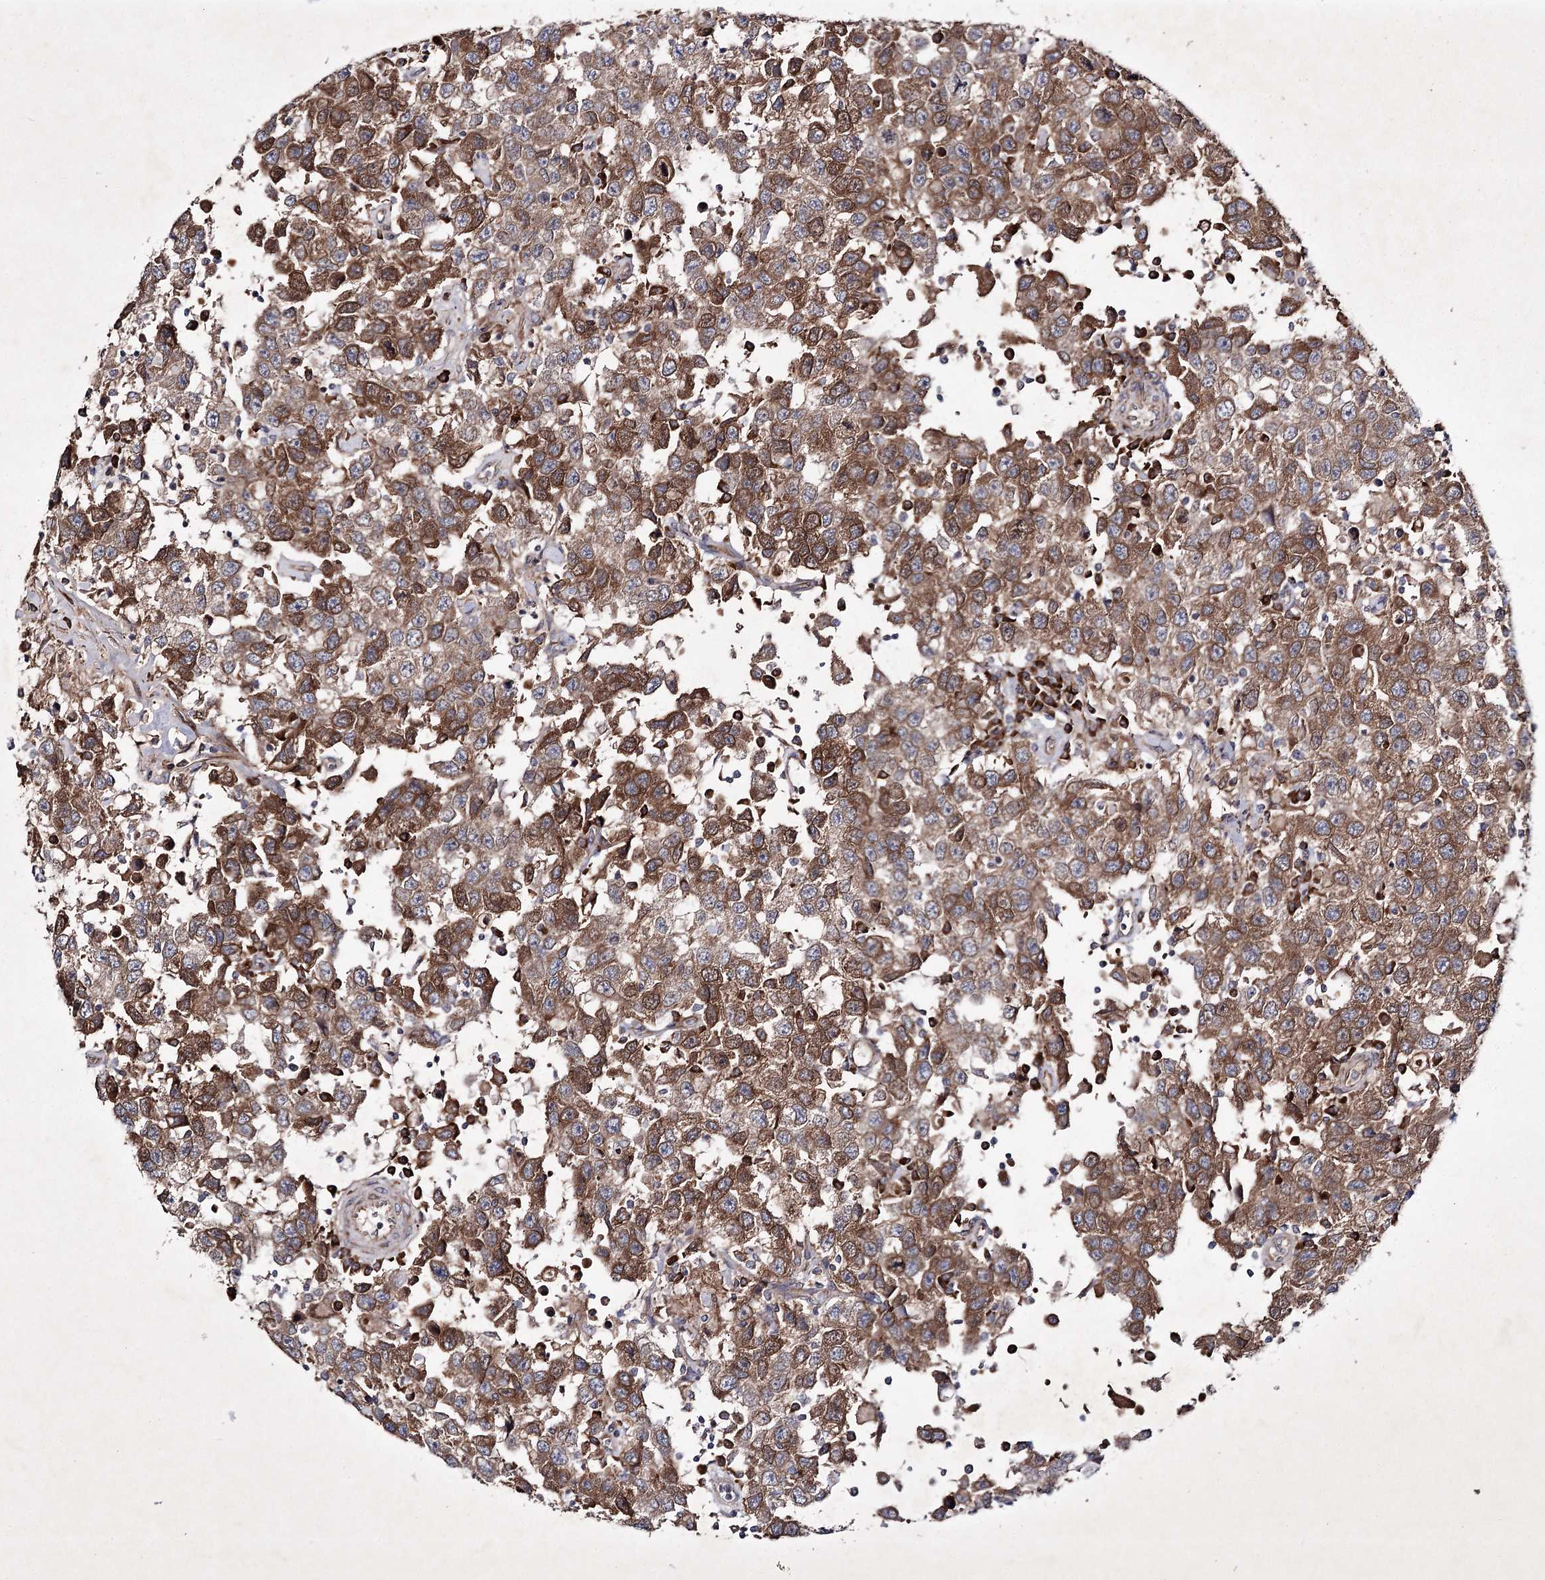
{"staining": {"intensity": "moderate", "quantity": ">75%", "location": "cytoplasmic/membranous"}, "tissue": "testis cancer", "cell_type": "Tumor cells", "image_type": "cancer", "snomed": [{"axis": "morphology", "description": "Seminoma, NOS"}, {"axis": "topography", "description": "Testis"}], "caption": "Human testis seminoma stained with a protein marker exhibits moderate staining in tumor cells.", "gene": "ALG9", "patient": {"sex": "male", "age": 41}}